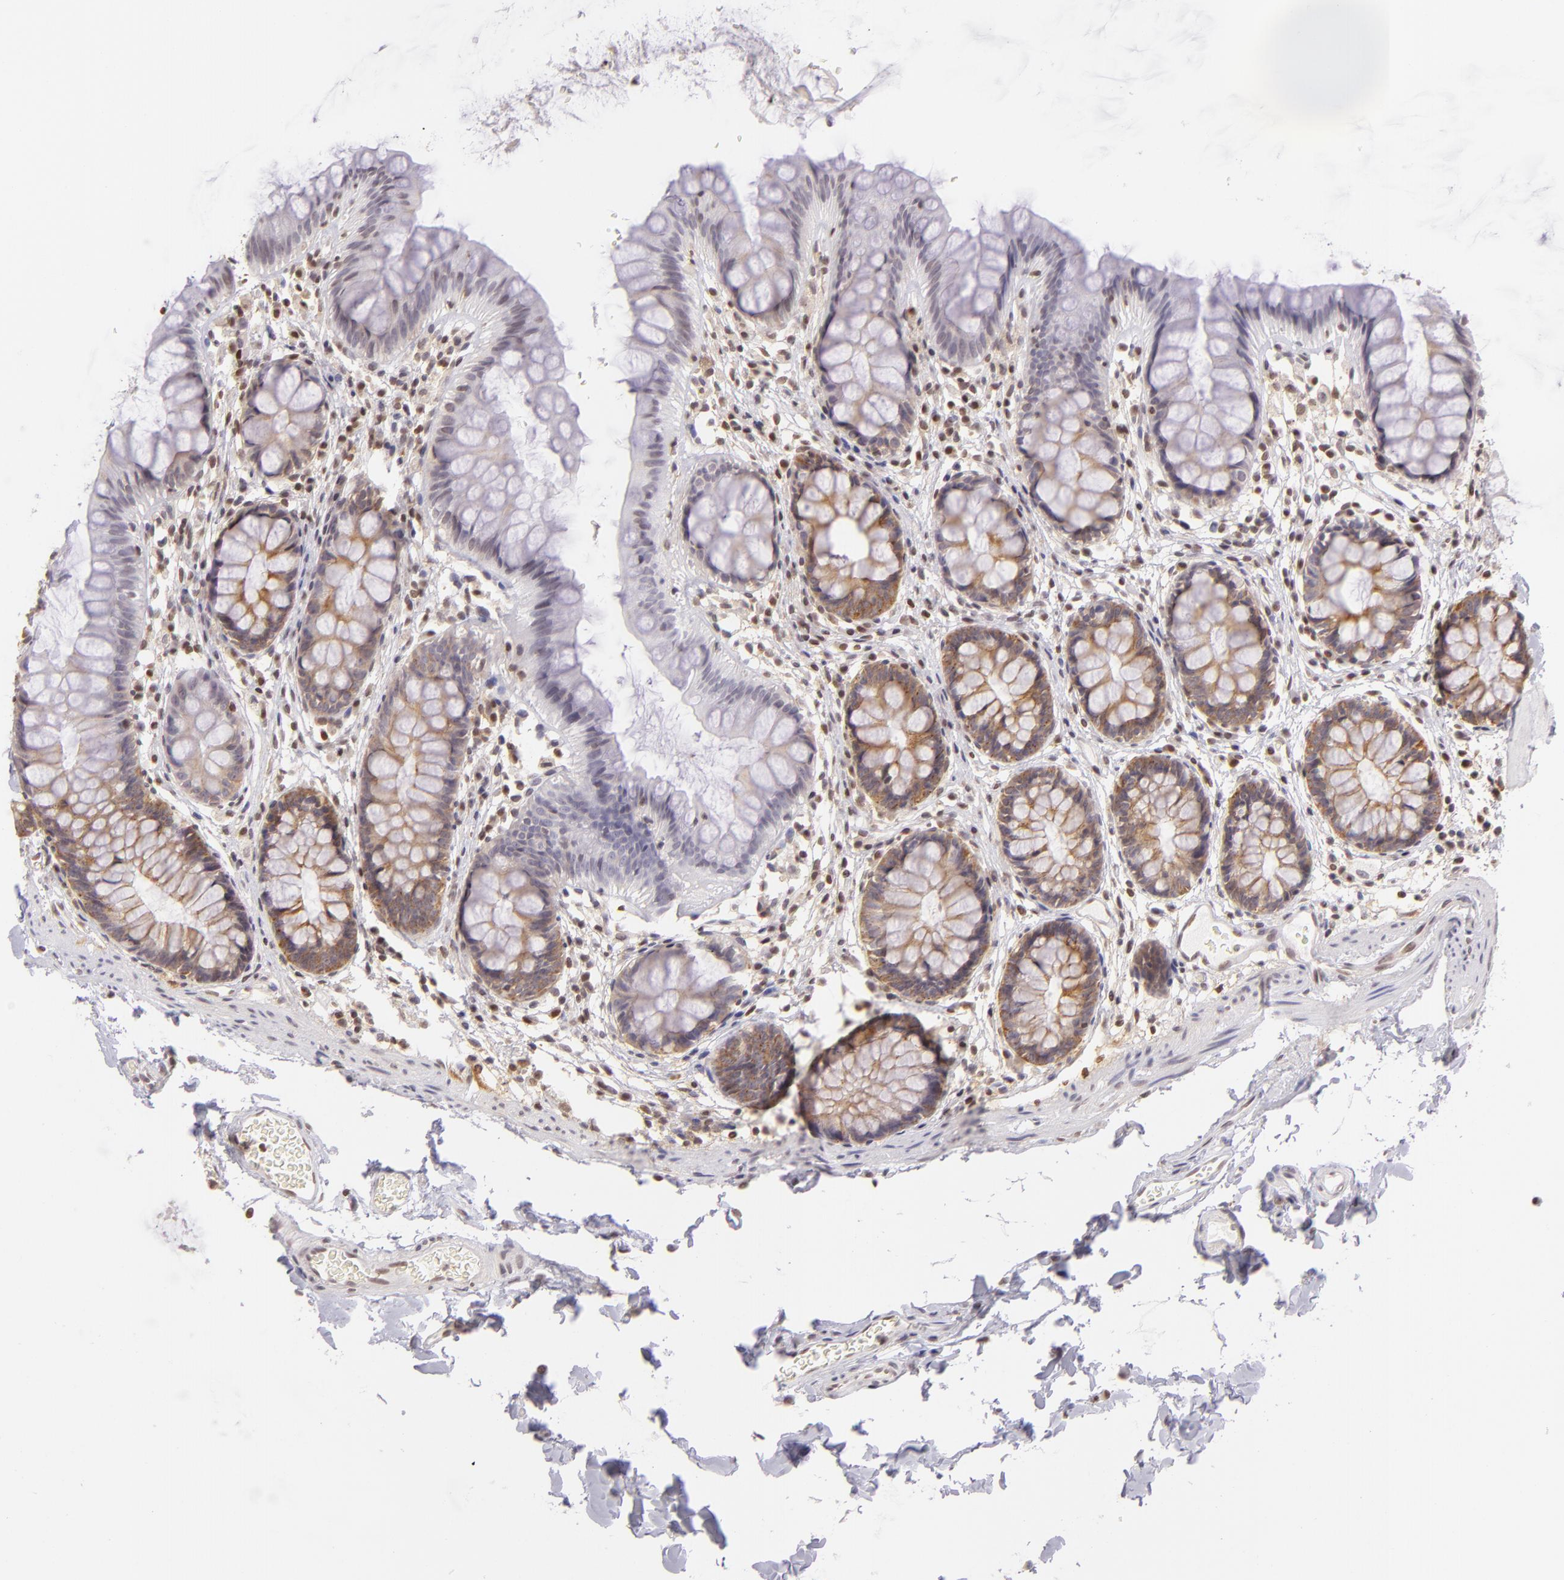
{"staining": {"intensity": "moderate", "quantity": ">75%", "location": "nuclear"}, "tissue": "colon", "cell_type": "Endothelial cells", "image_type": "normal", "snomed": [{"axis": "morphology", "description": "Normal tissue, NOS"}, {"axis": "topography", "description": "Smooth muscle"}, {"axis": "topography", "description": "Colon"}], "caption": "Immunohistochemistry (IHC) of normal colon demonstrates medium levels of moderate nuclear staining in about >75% of endothelial cells.", "gene": "ENSG00000290315", "patient": {"sex": "male", "age": 67}}